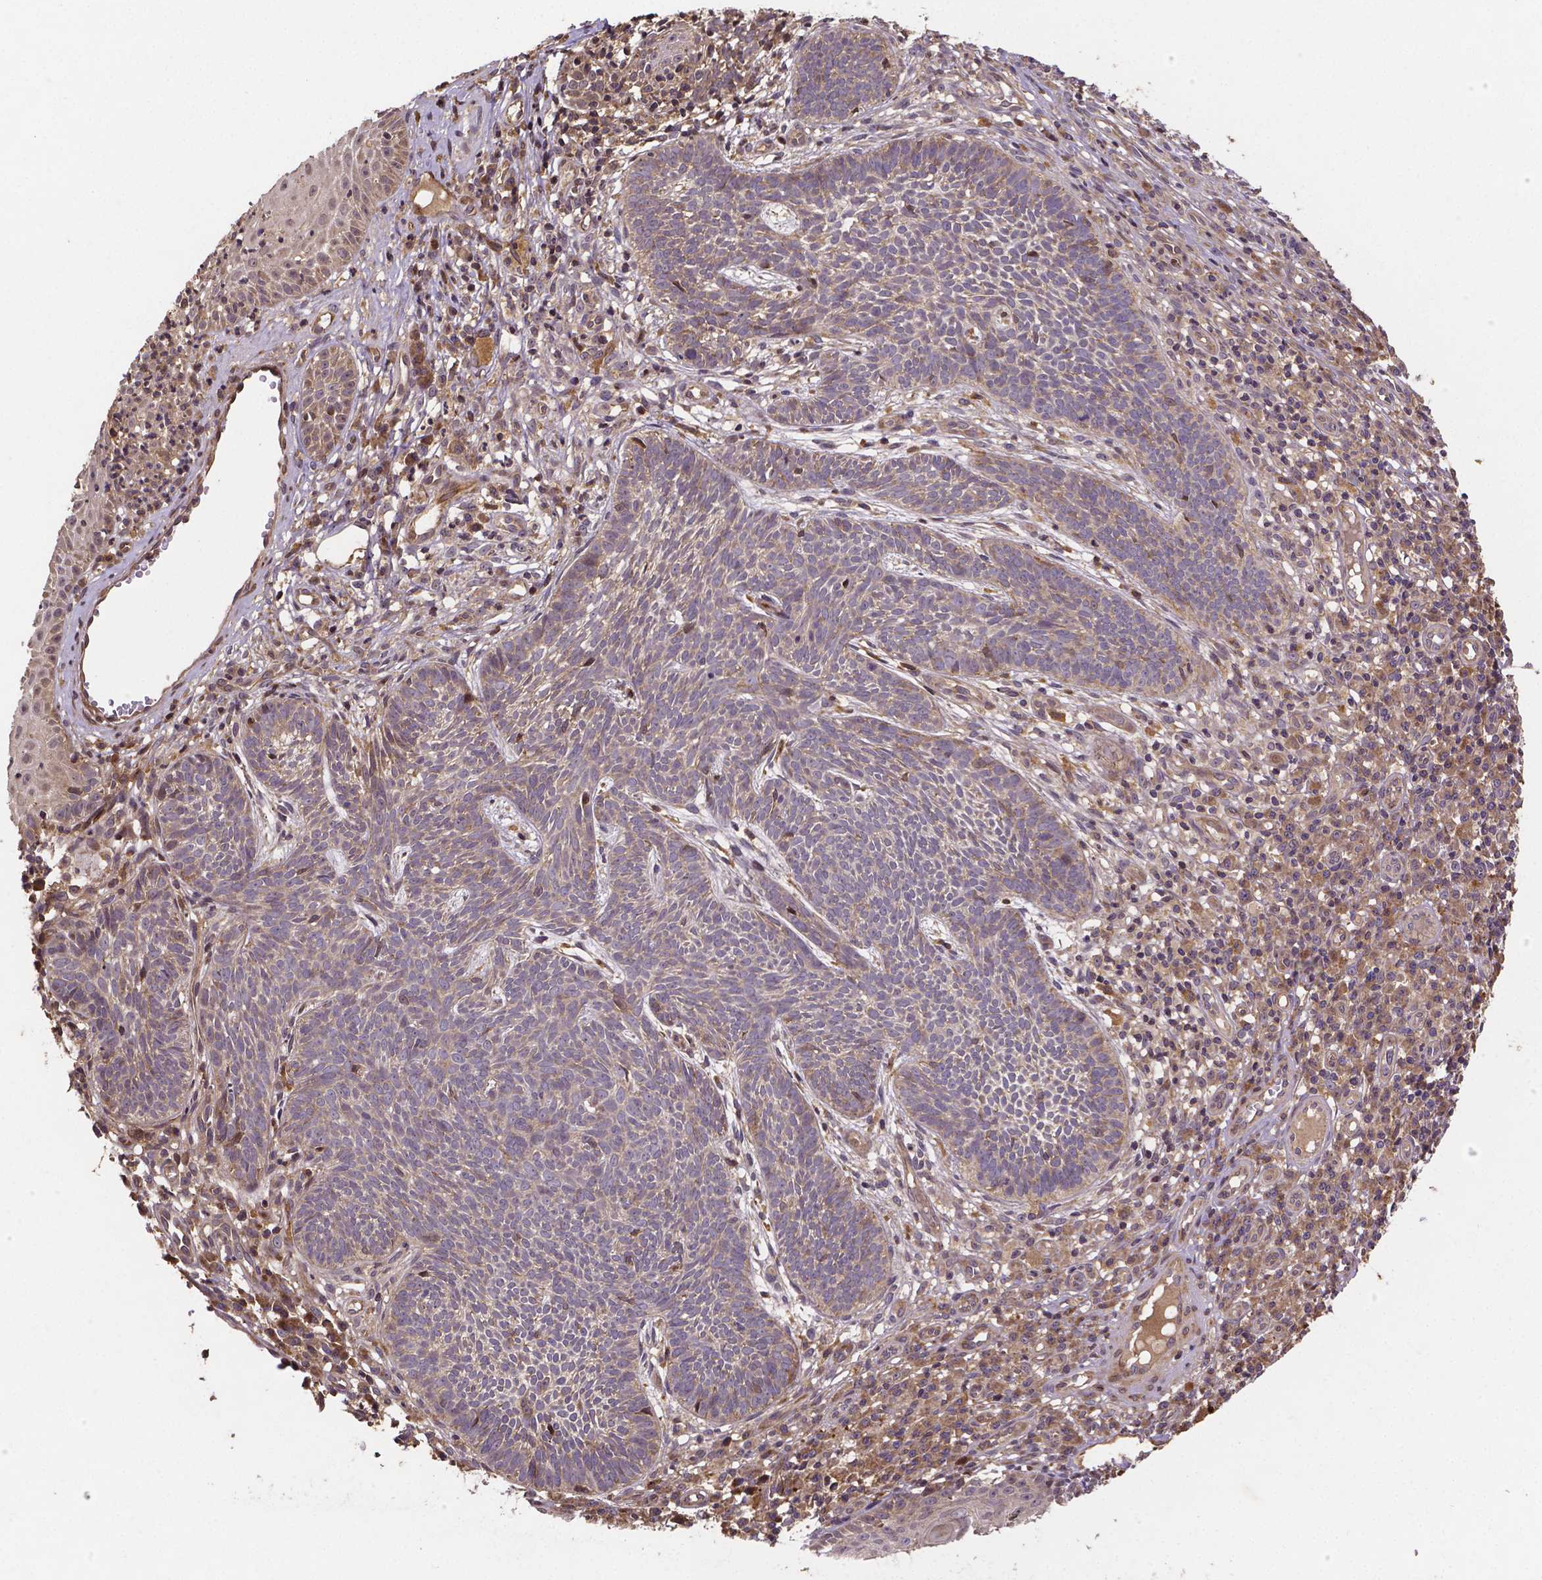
{"staining": {"intensity": "weak", "quantity": "<25%", "location": "cytoplasmic/membranous"}, "tissue": "skin cancer", "cell_type": "Tumor cells", "image_type": "cancer", "snomed": [{"axis": "morphology", "description": "Basal cell carcinoma"}, {"axis": "topography", "description": "Skin"}], "caption": "Immunohistochemical staining of skin cancer (basal cell carcinoma) exhibits no significant staining in tumor cells.", "gene": "RNF123", "patient": {"sex": "male", "age": 59}}